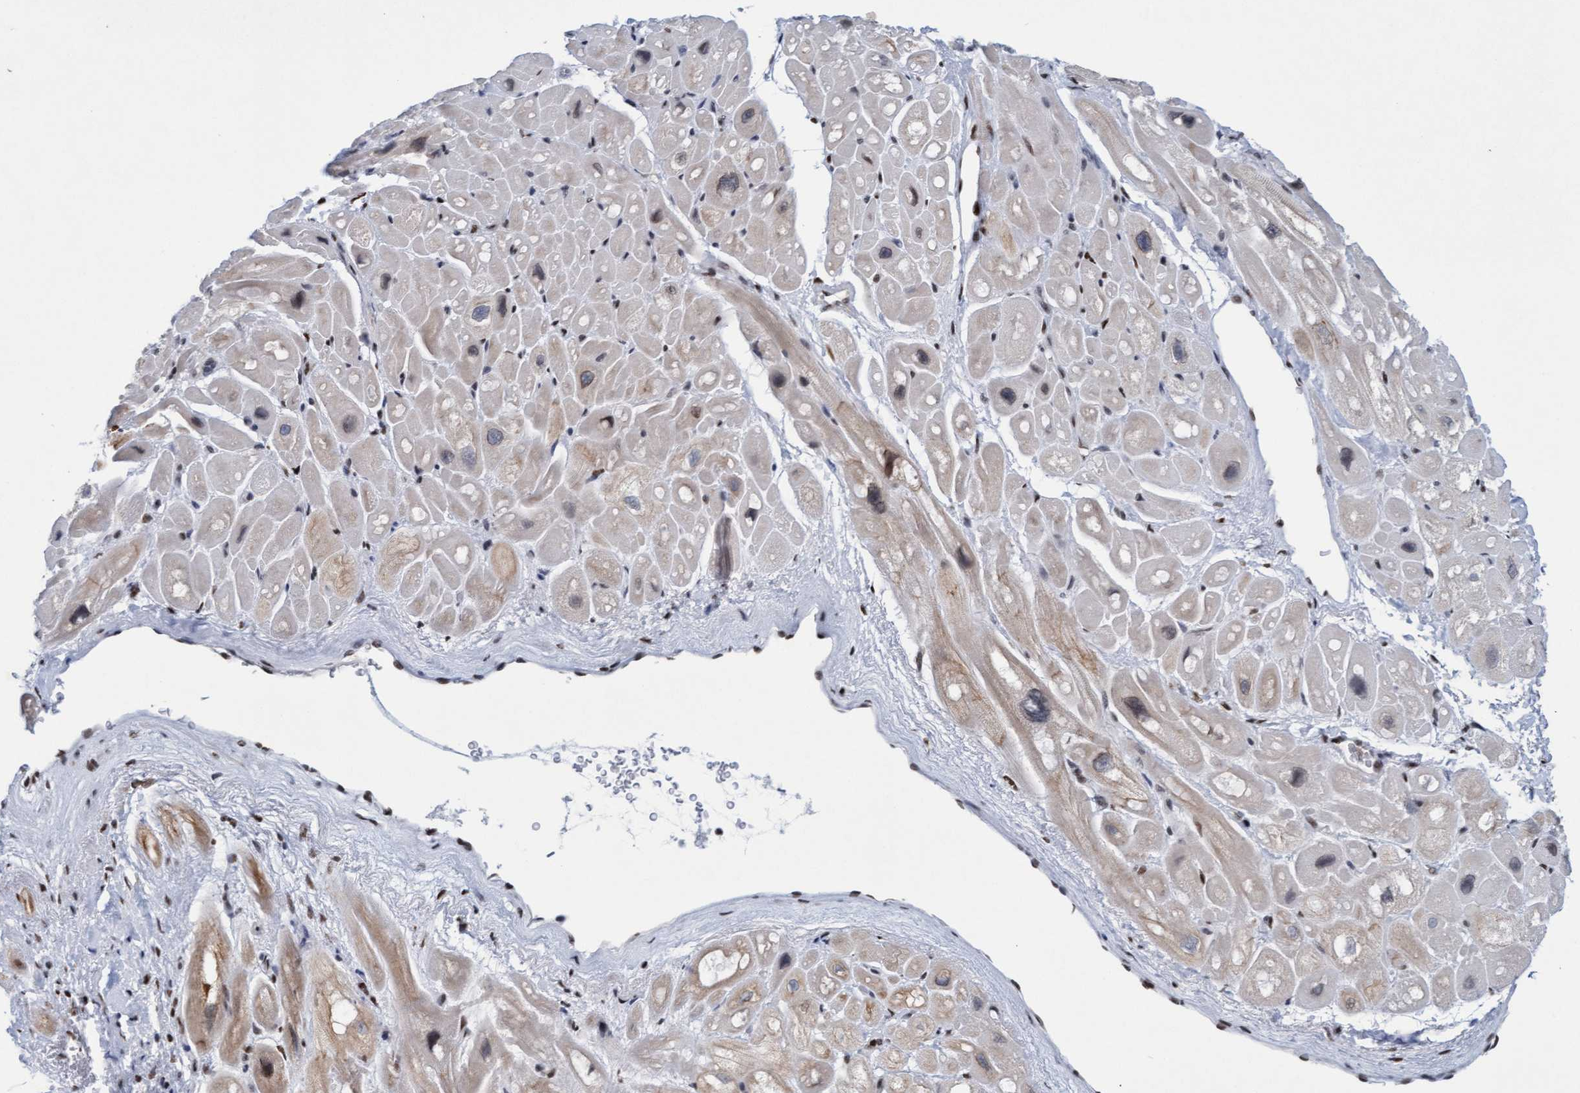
{"staining": {"intensity": "weak", "quantity": "25%-75%", "location": "nuclear"}, "tissue": "heart muscle", "cell_type": "Cardiomyocytes", "image_type": "normal", "snomed": [{"axis": "morphology", "description": "Normal tissue, NOS"}, {"axis": "topography", "description": "Heart"}], "caption": "Immunohistochemical staining of benign human heart muscle exhibits 25%-75% levels of weak nuclear protein expression in about 25%-75% of cardiomyocytes.", "gene": "GLRX2", "patient": {"sex": "male", "age": 49}}